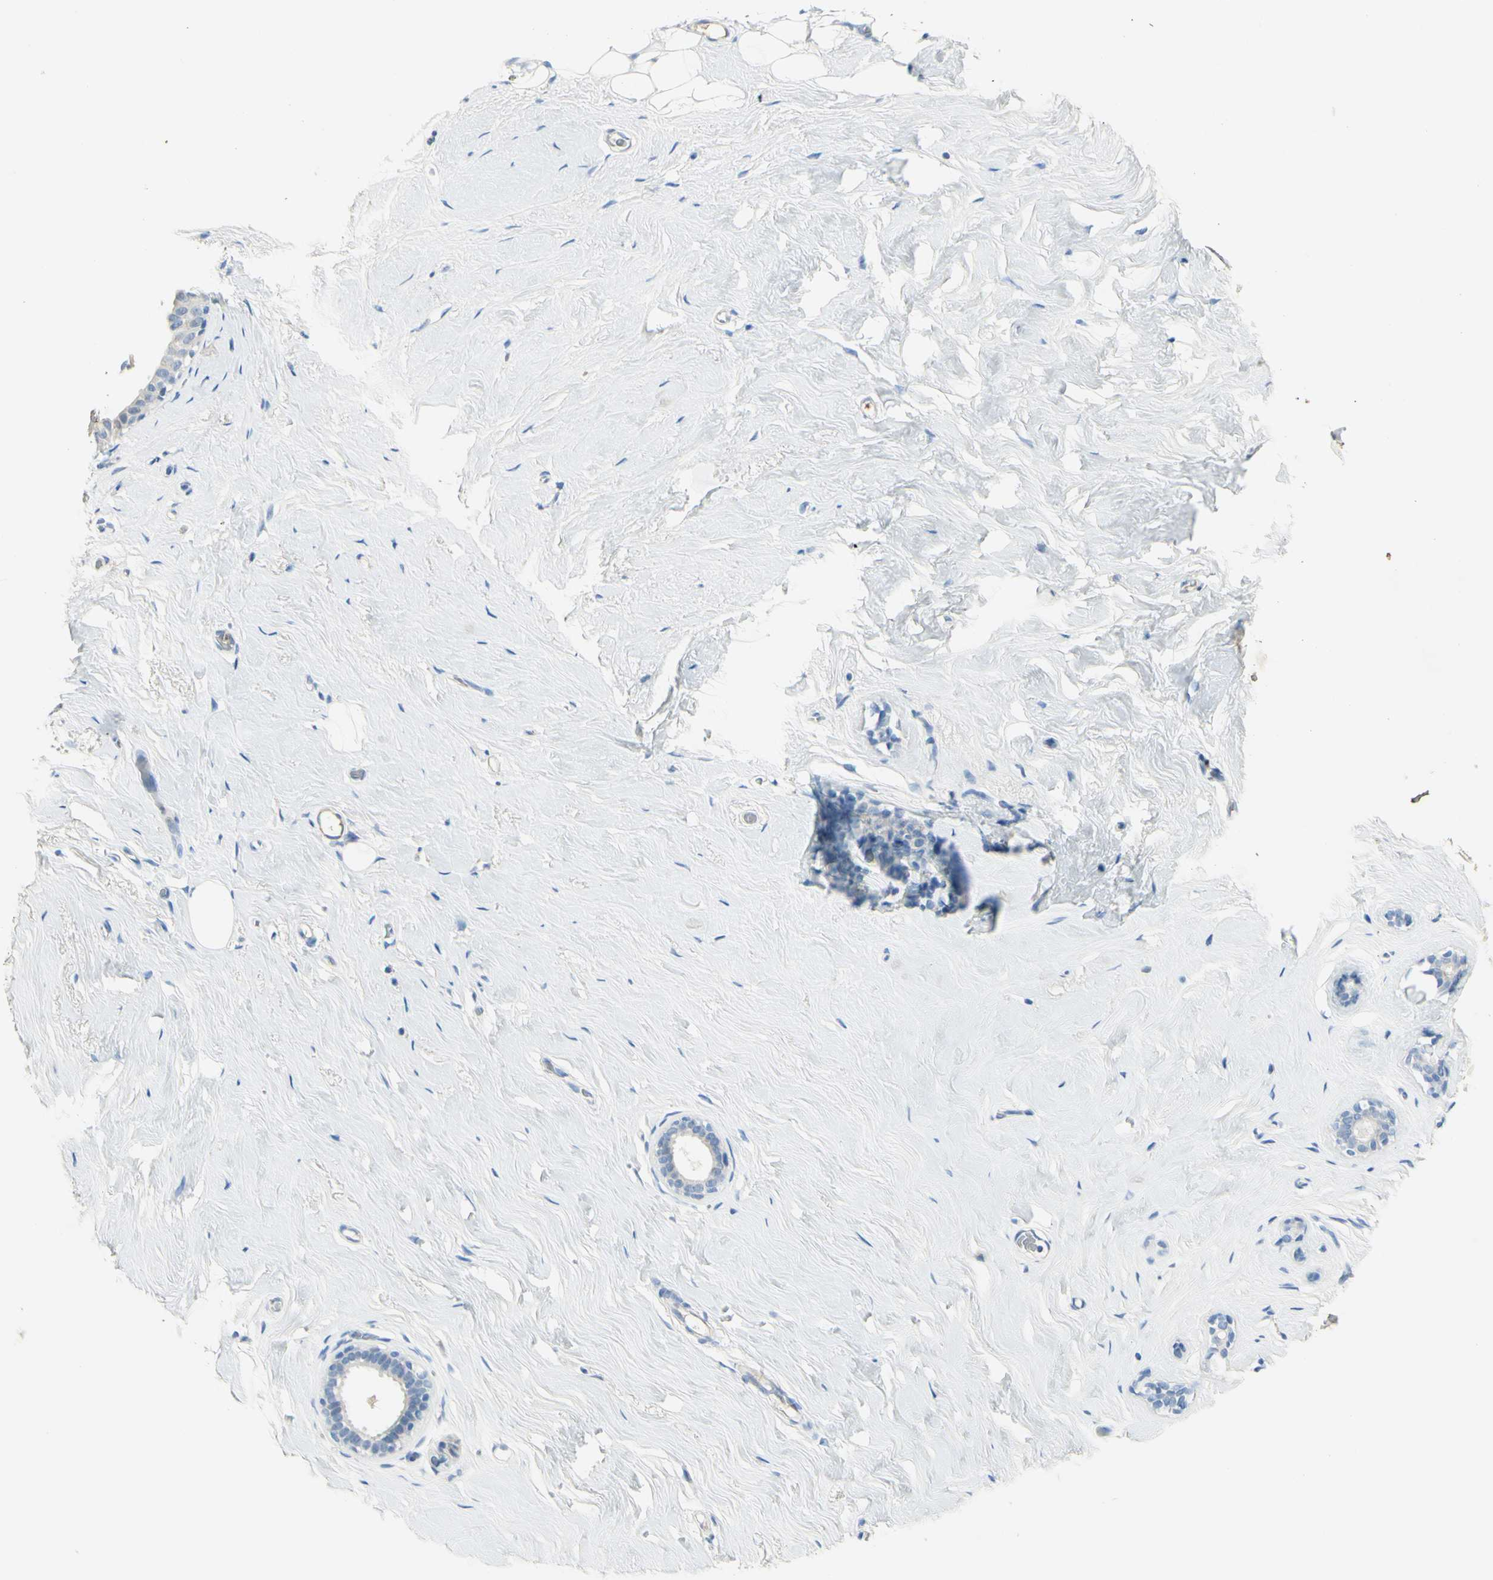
{"staining": {"intensity": "negative", "quantity": "none", "location": "none"}, "tissue": "breast", "cell_type": "Adipocytes", "image_type": "normal", "snomed": [{"axis": "morphology", "description": "Normal tissue, NOS"}, {"axis": "topography", "description": "Breast"}], "caption": "Histopathology image shows no significant protein expression in adipocytes of unremarkable breast.", "gene": "ZNF557", "patient": {"sex": "female", "age": 75}}